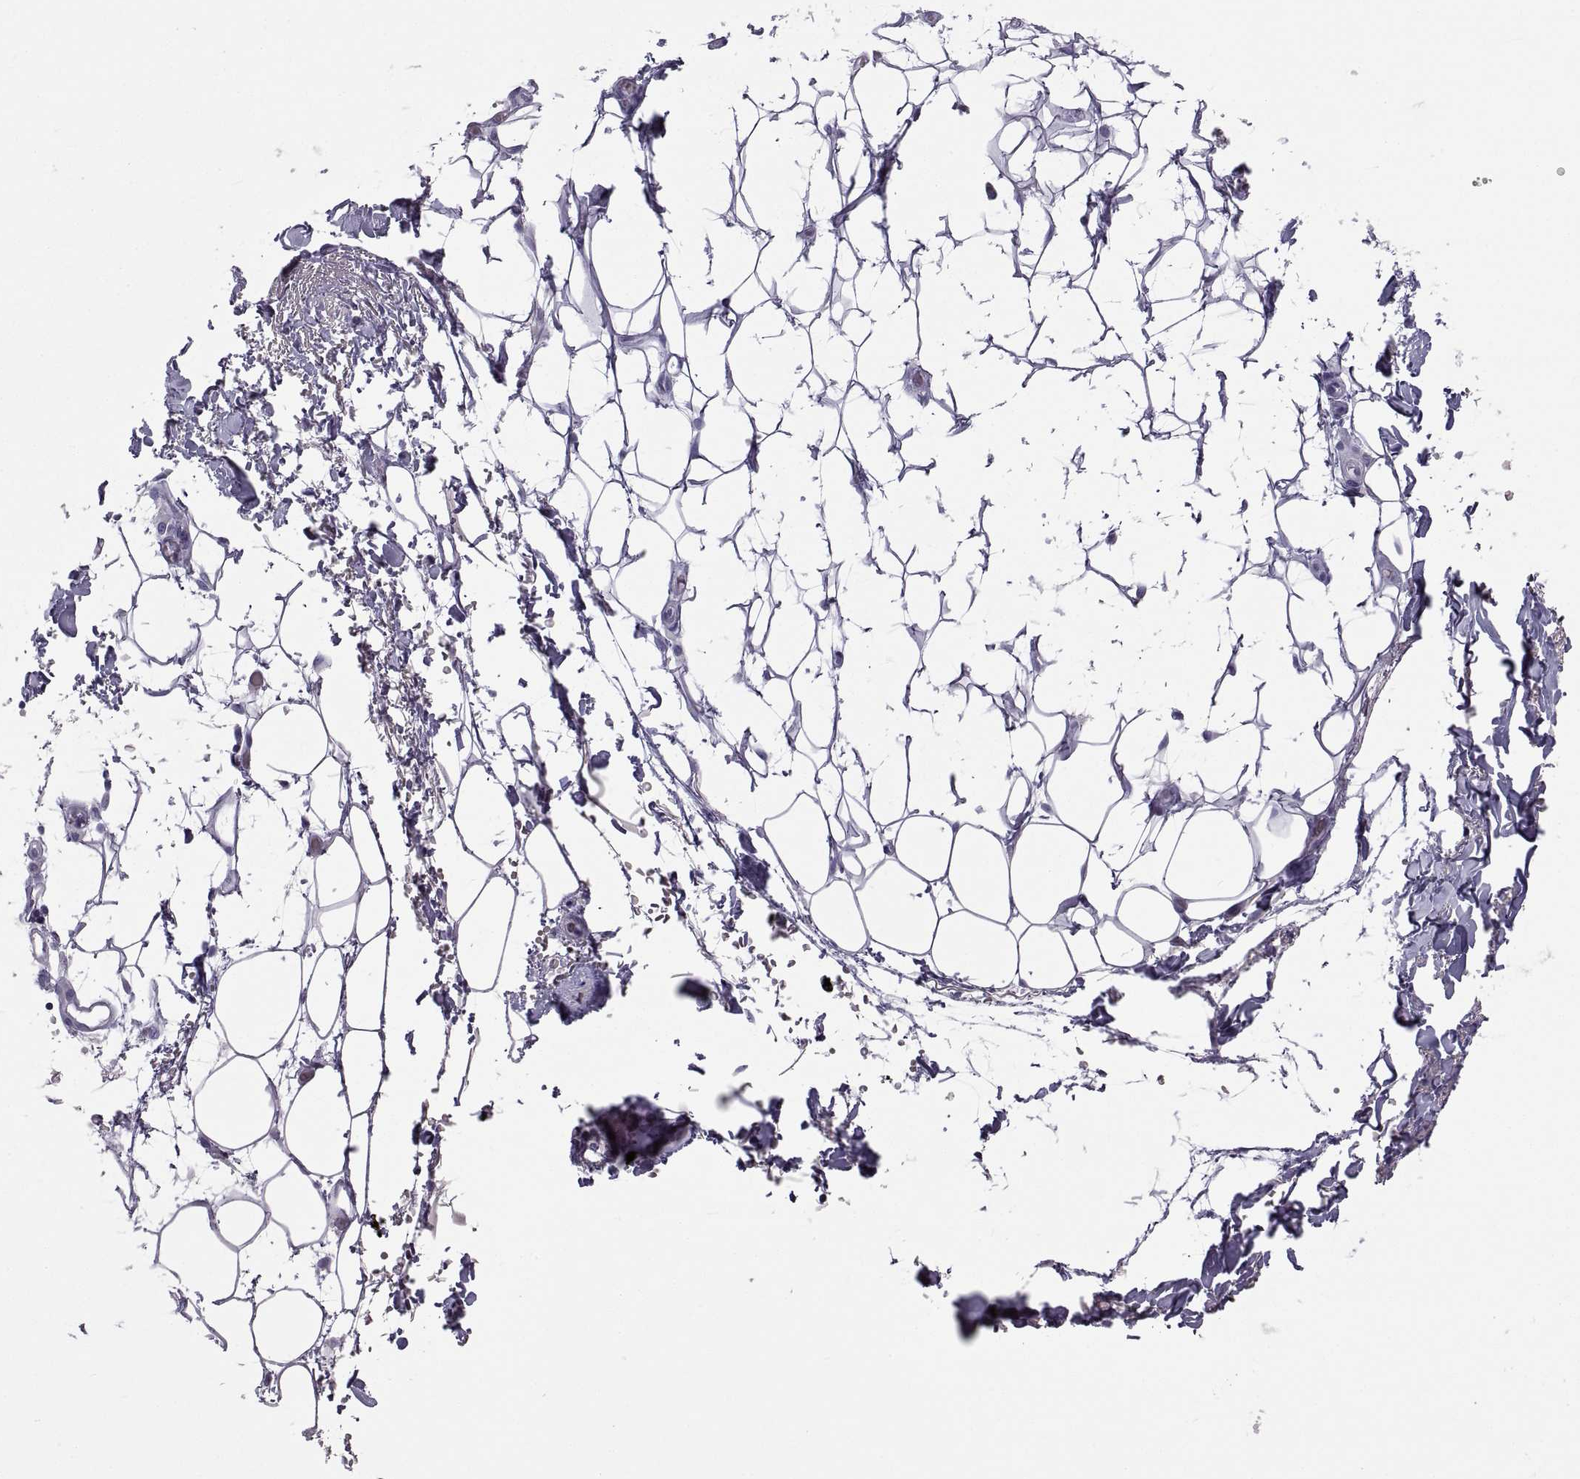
{"staining": {"intensity": "negative", "quantity": "none", "location": "none"}, "tissue": "adipose tissue", "cell_type": "Adipocytes", "image_type": "normal", "snomed": [{"axis": "morphology", "description": "Normal tissue, NOS"}, {"axis": "topography", "description": "Anal"}, {"axis": "topography", "description": "Peripheral nerve tissue"}], "caption": "A photomicrograph of human adipose tissue is negative for staining in adipocytes.", "gene": "PCSK1N", "patient": {"sex": "male", "age": 53}}